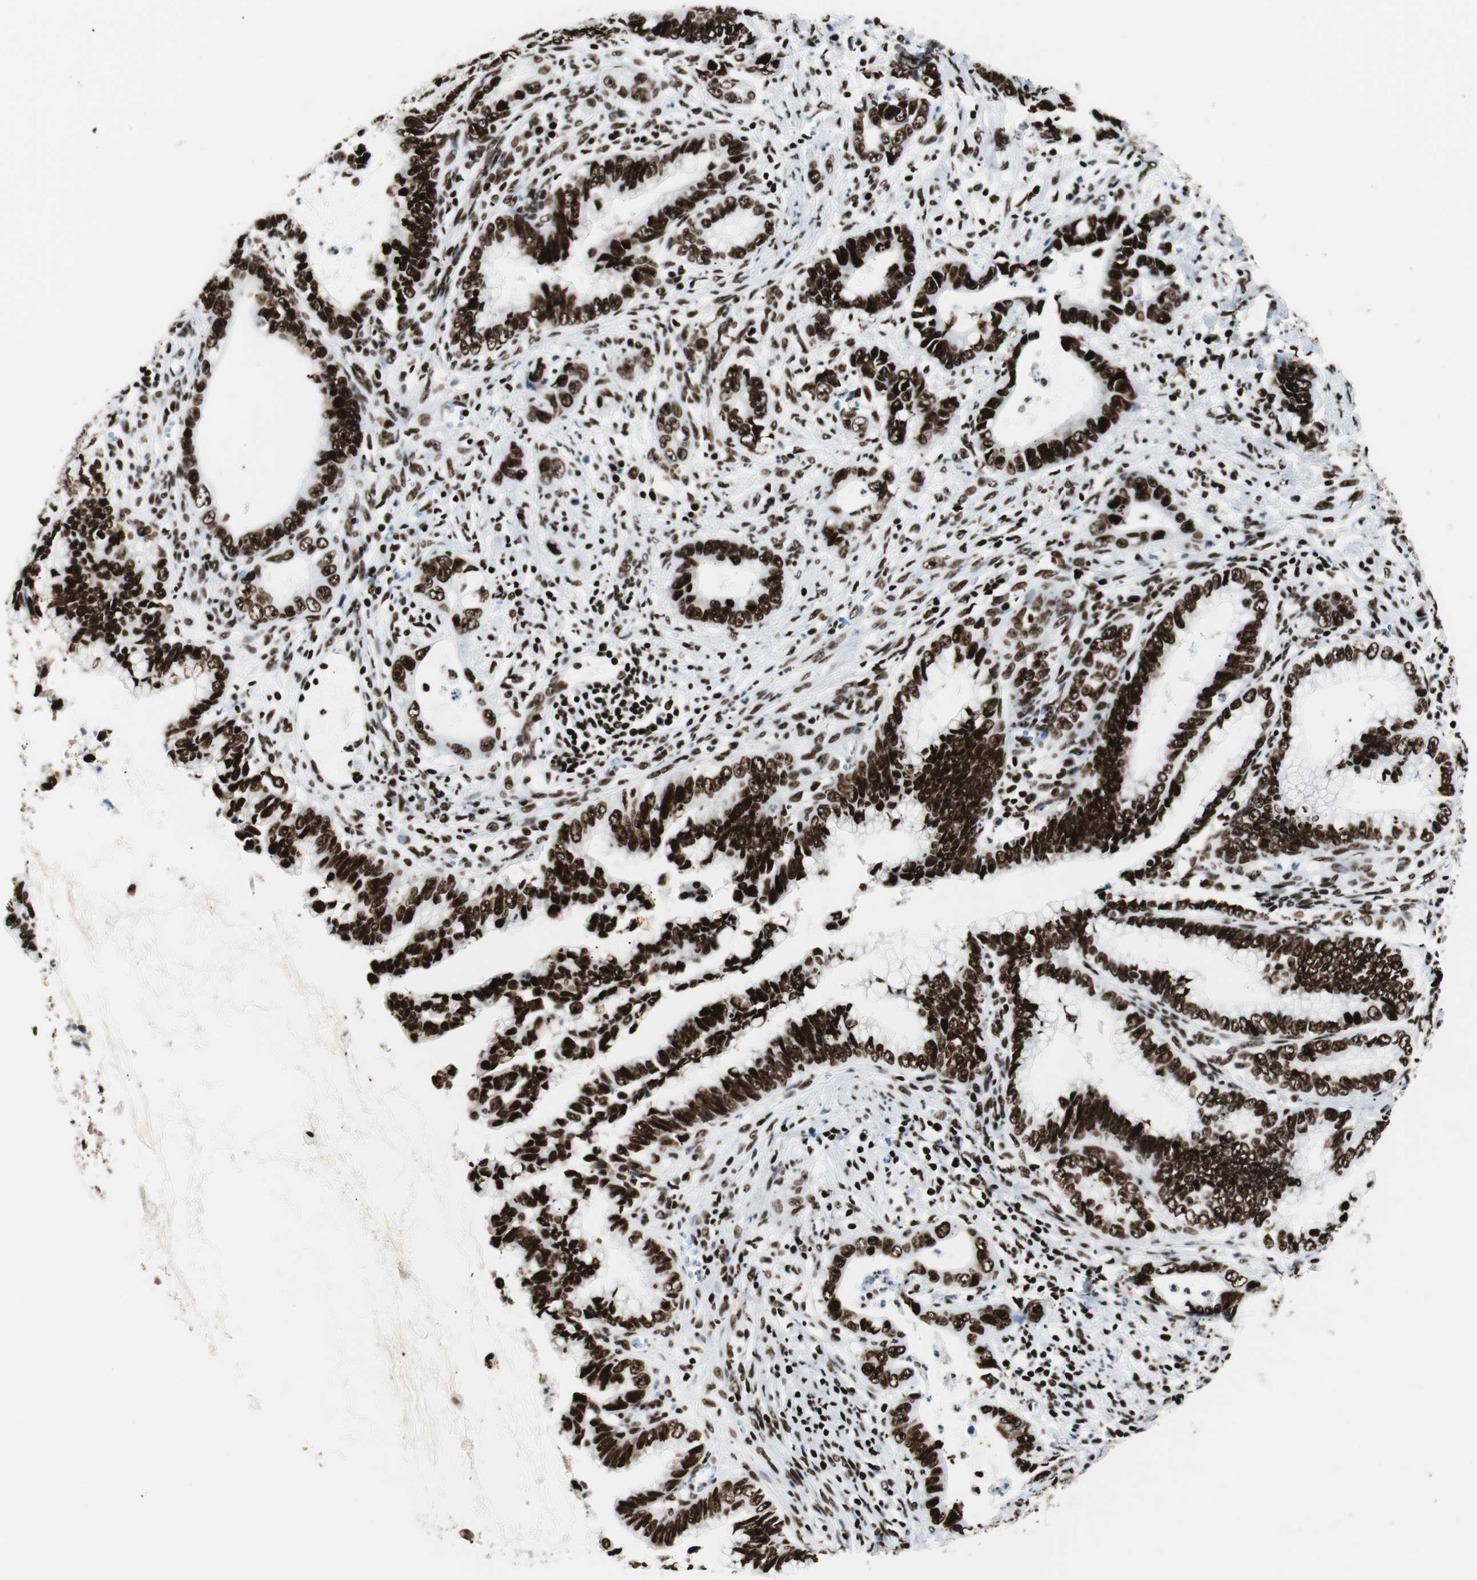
{"staining": {"intensity": "strong", "quantity": ">75%", "location": "nuclear"}, "tissue": "cervical cancer", "cell_type": "Tumor cells", "image_type": "cancer", "snomed": [{"axis": "morphology", "description": "Adenocarcinoma, NOS"}, {"axis": "topography", "description": "Cervix"}], "caption": "Cervical cancer stained for a protein (brown) reveals strong nuclear positive expression in approximately >75% of tumor cells.", "gene": "NCL", "patient": {"sex": "female", "age": 44}}